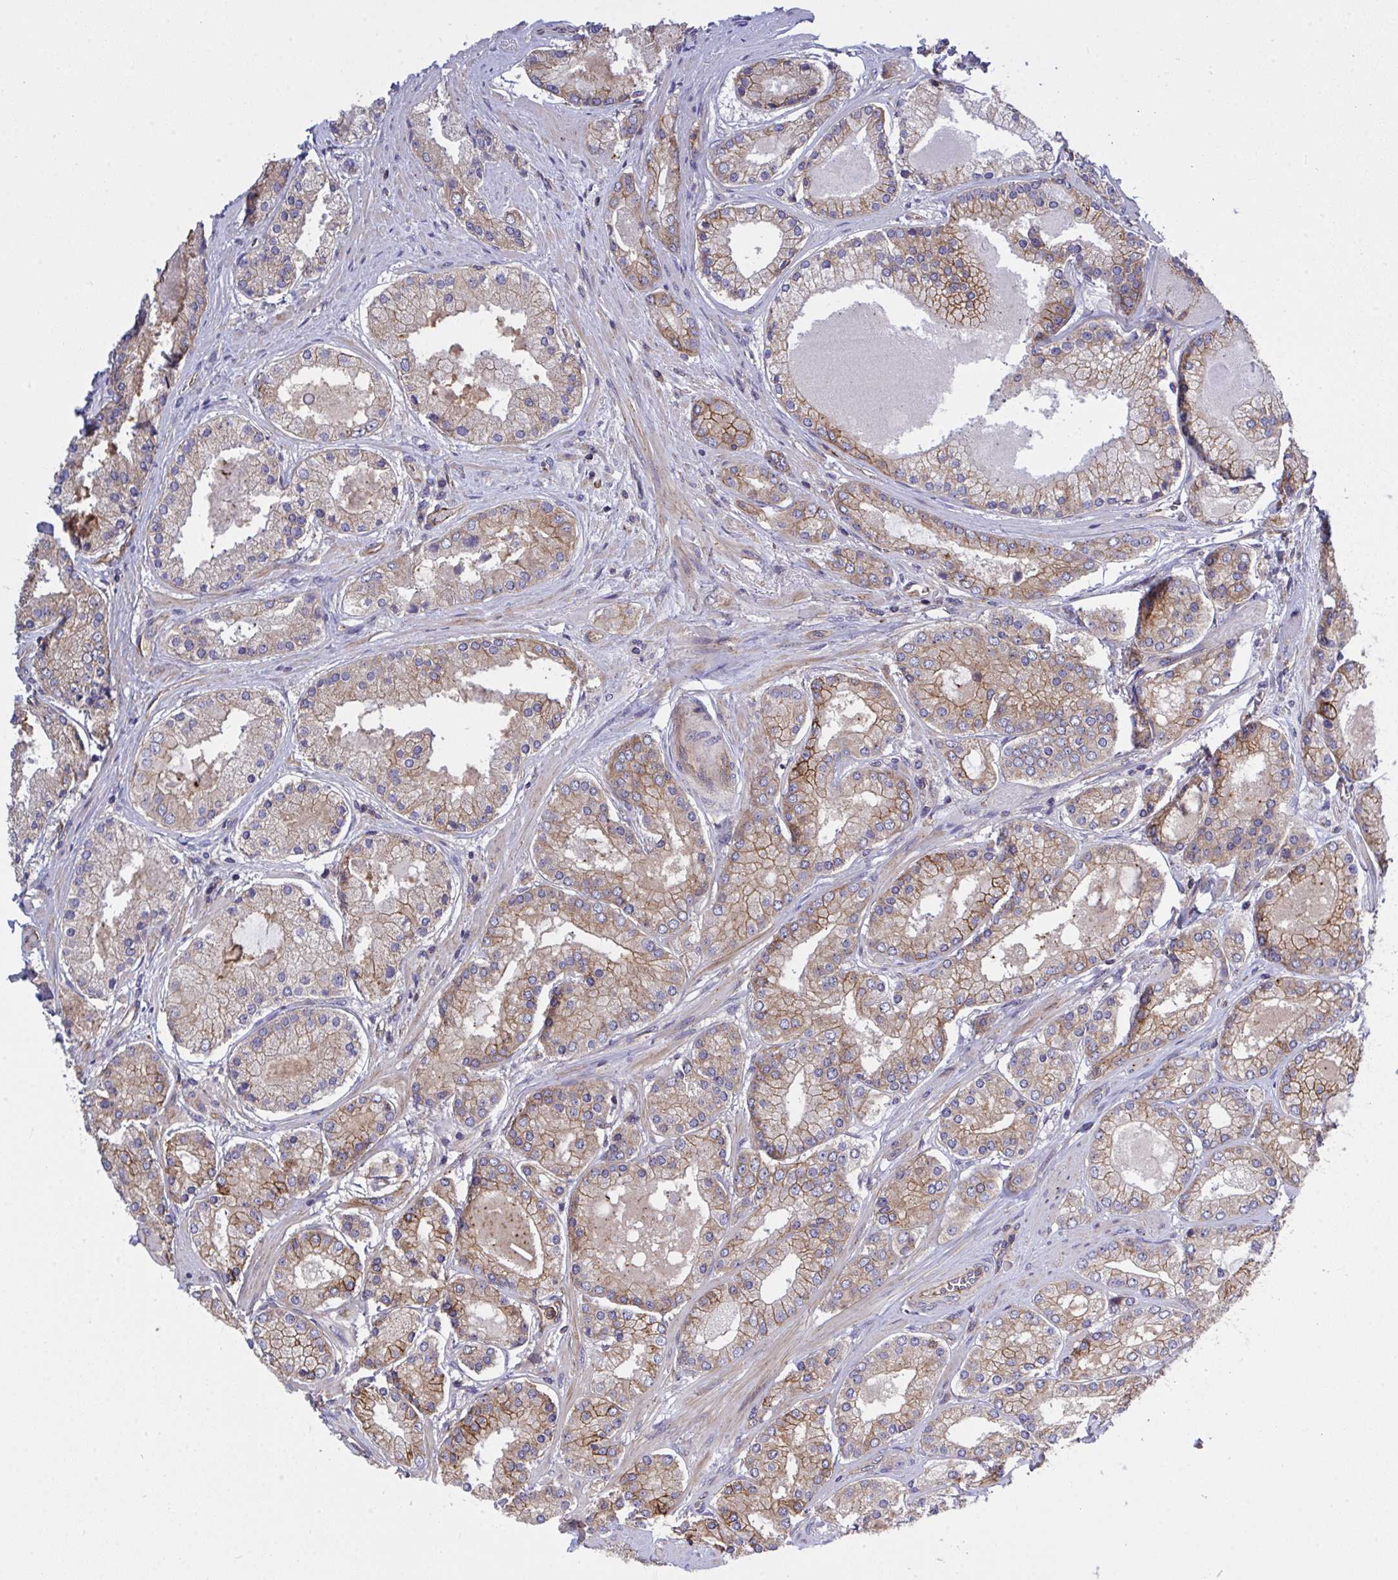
{"staining": {"intensity": "moderate", "quantity": ">75%", "location": "cytoplasmic/membranous"}, "tissue": "prostate cancer", "cell_type": "Tumor cells", "image_type": "cancer", "snomed": [{"axis": "morphology", "description": "Adenocarcinoma, High grade"}, {"axis": "topography", "description": "Prostate"}], "caption": "The image exhibits a brown stain indicating the presence of a protein in the cytoplasmic/membranous of tumor cells in prostate high-grade adenocarcinoma.", "gene": "C4orf36", "patient": {"sex": "male", "age": 67}}